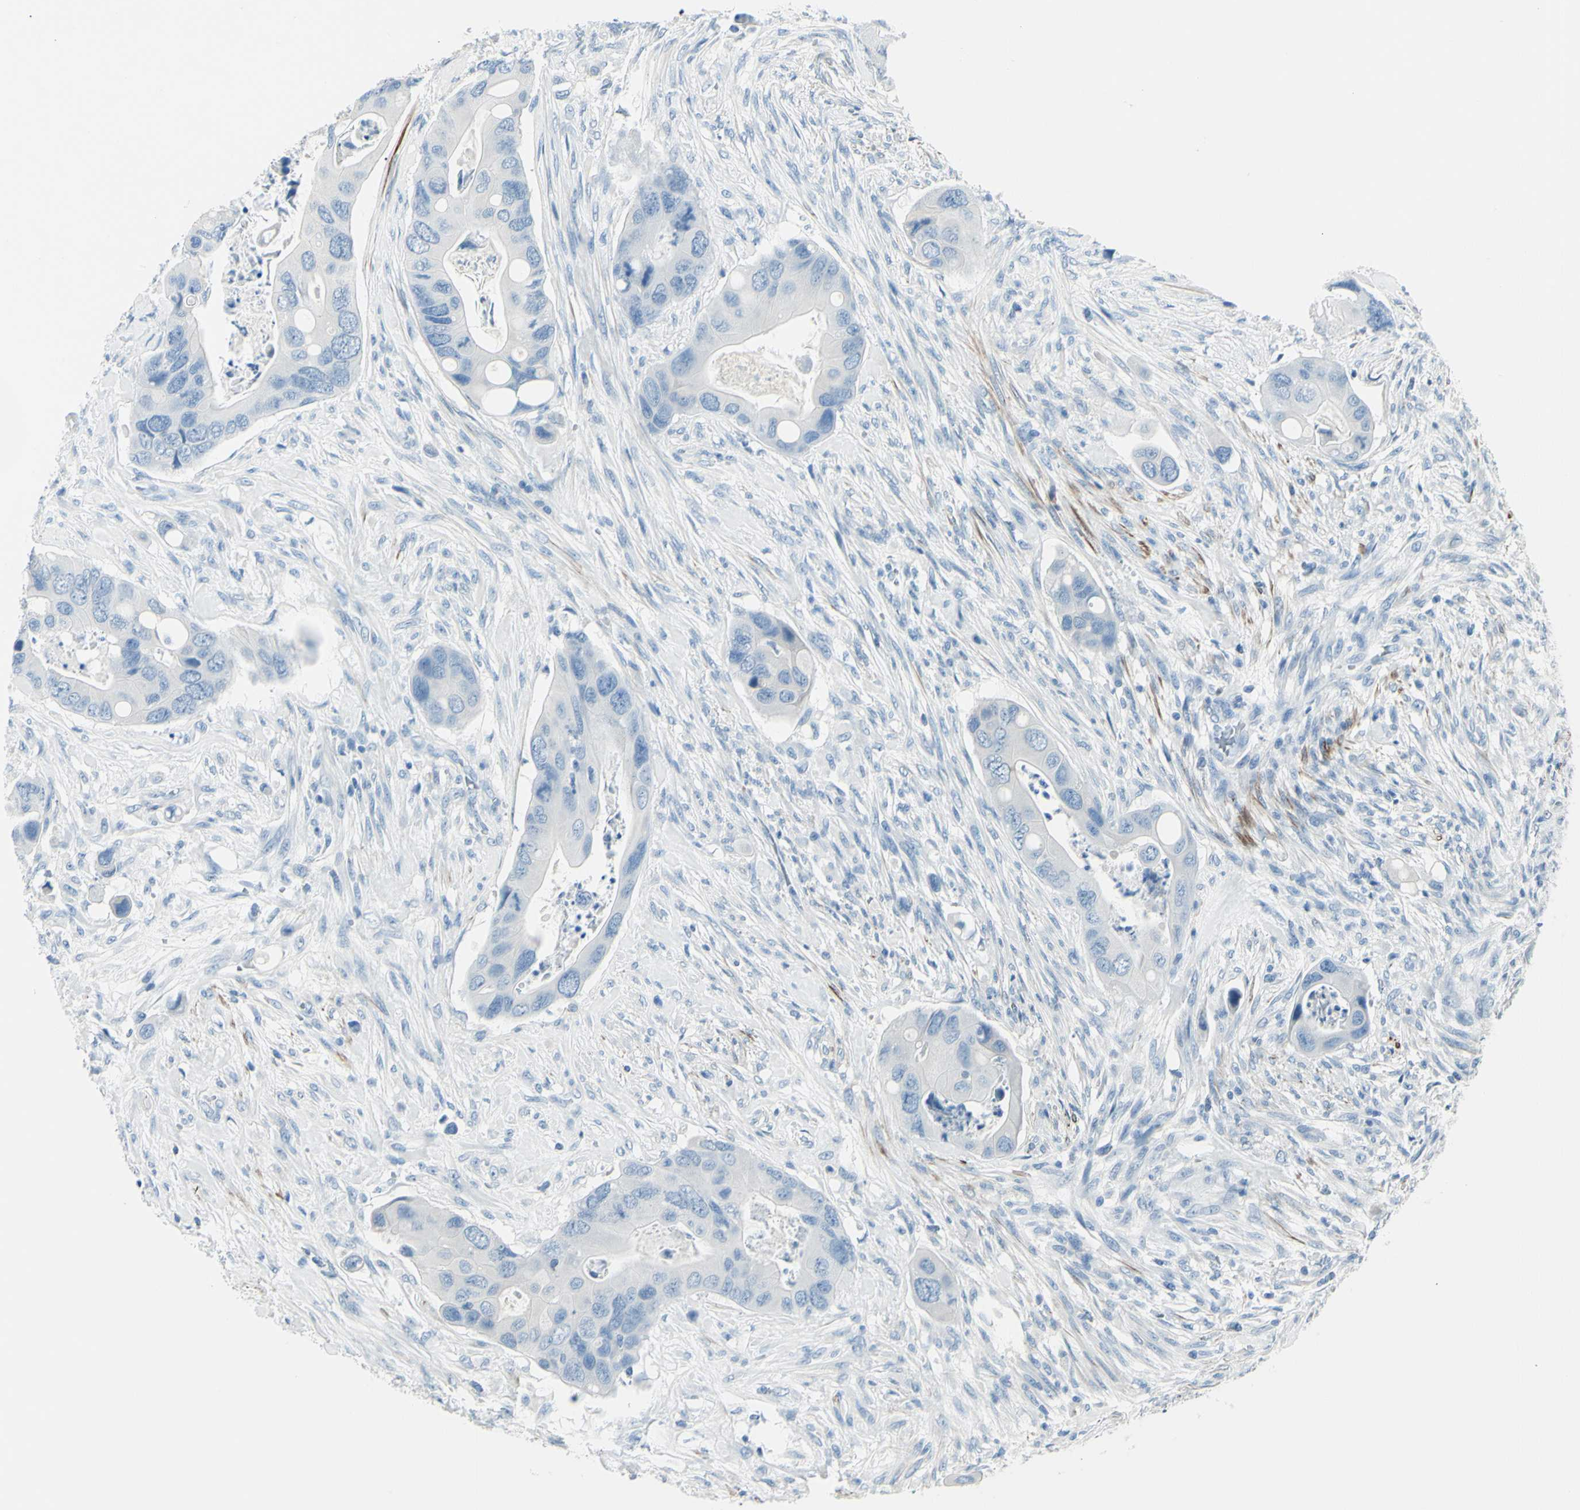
{"staining": {"intensity": "negative", "quantity": "none", "location": "none"}, "tissue": "colorectal cancer", "cell_type": "Tumor cells", "image_type": "cancer", "snomed": [{"axis": "morphology", "description": "Adenocarcinoma, NOS"}, {"axis": "topography", "description": "Rectum"}], "caption": "A high-resolution photomicrograph shows immunohistochemistry staining of adenocarcinoma (colorectal), which reveals no significant staining in tumor cells.", "gene": "CDH15", "patient": {"sex": "female", "age": 57}}